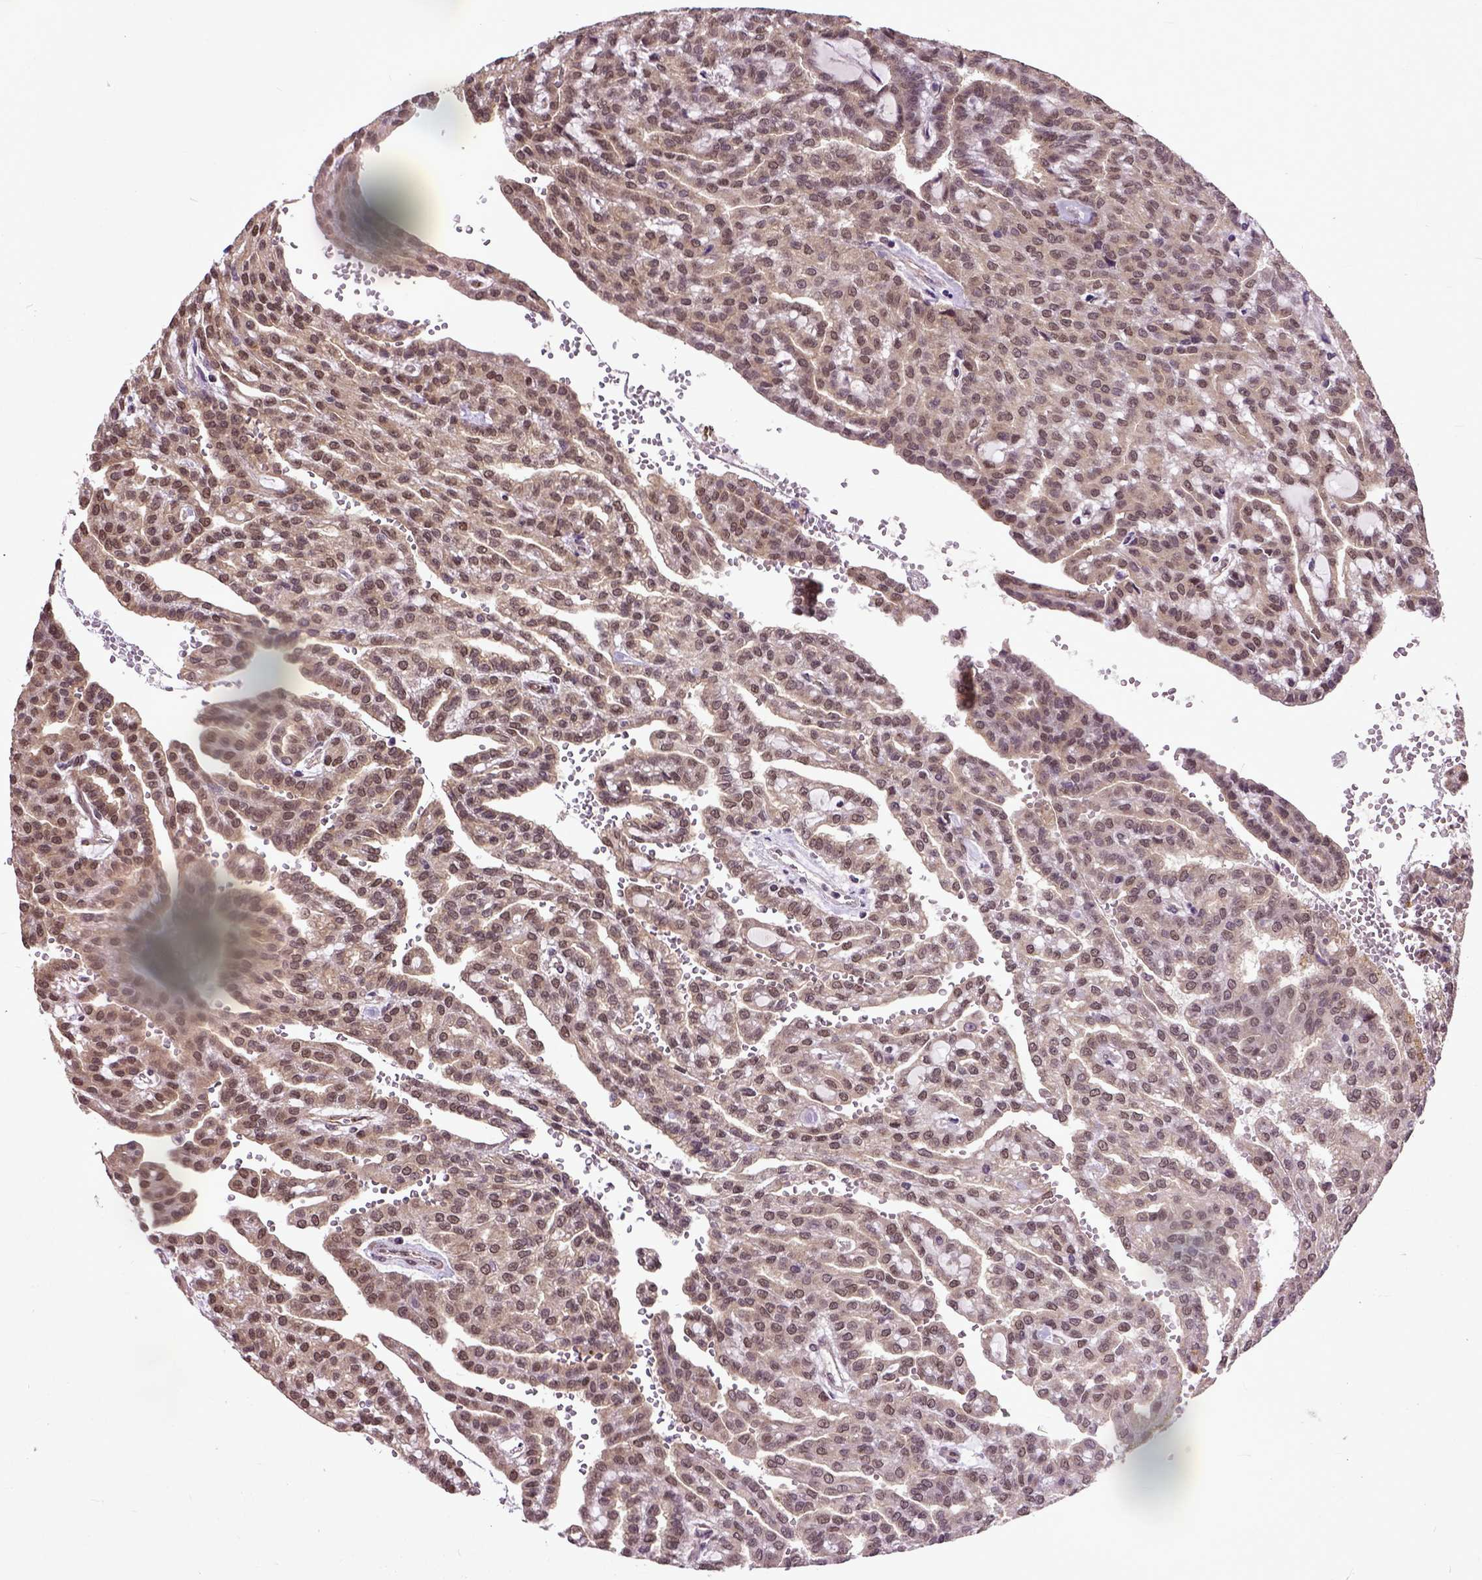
{"staining": {"intensity": "moderate", "quantity": ">75%", "location": "cytoplasmic/membranous,nuclear"}, "tissue": "renal cancer", "cell_type": "Tumor cells", "image_type": "cancer", "snomed": [{"axis": "morphology", "description": "Adenocarcinoma, NOS"}, {"axis": "topography", "description": "Kidney"}], "caption": "Renal adenocarcinoma stained with a brown dye exhibits moderate cytoplasmic/membranous and nuclear positive staining in about >75% of tumor cells.", "gene": "UBA3", "patient": {"sex": "male", "age": 63}}